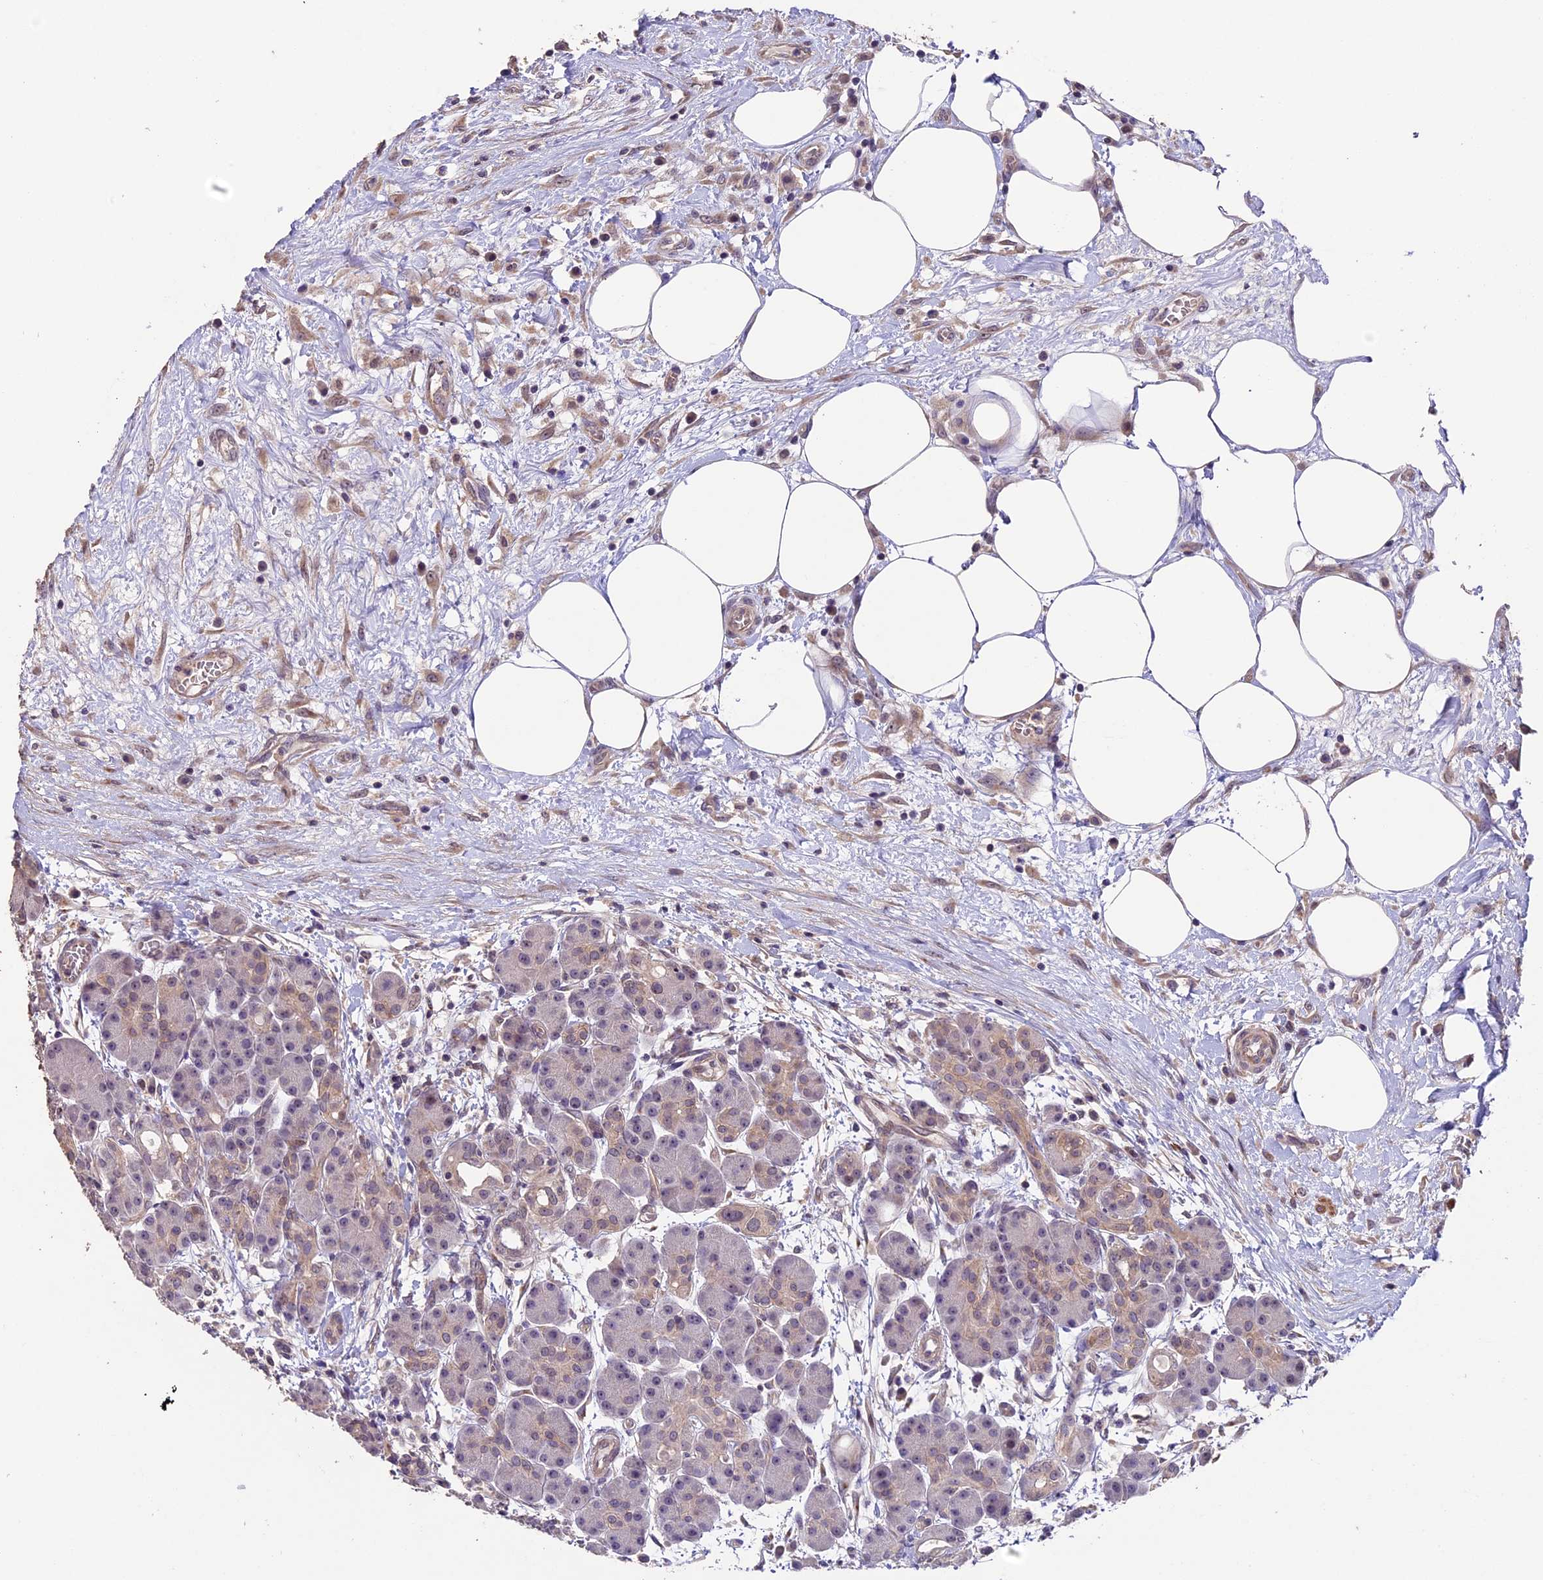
{"staining": {"intensity": "weak", "quantity": "<25%", "location": "cytoplasmic/membranous"}, "tissue": "pancreas", "cell_type": "Exocrine glandular cells", "image_type": "normal", "snomed": [{"axis": "morphology", "description": "Normal tissue, NOS"}, {"axis": "topography", "description": "Pancreas"}], "caption": "The photomicrograph displays no staining of exocrine glandular cells in normal pancreas.", "gene": "GNB5", "patient": {"sex": "male", "age": 63}}